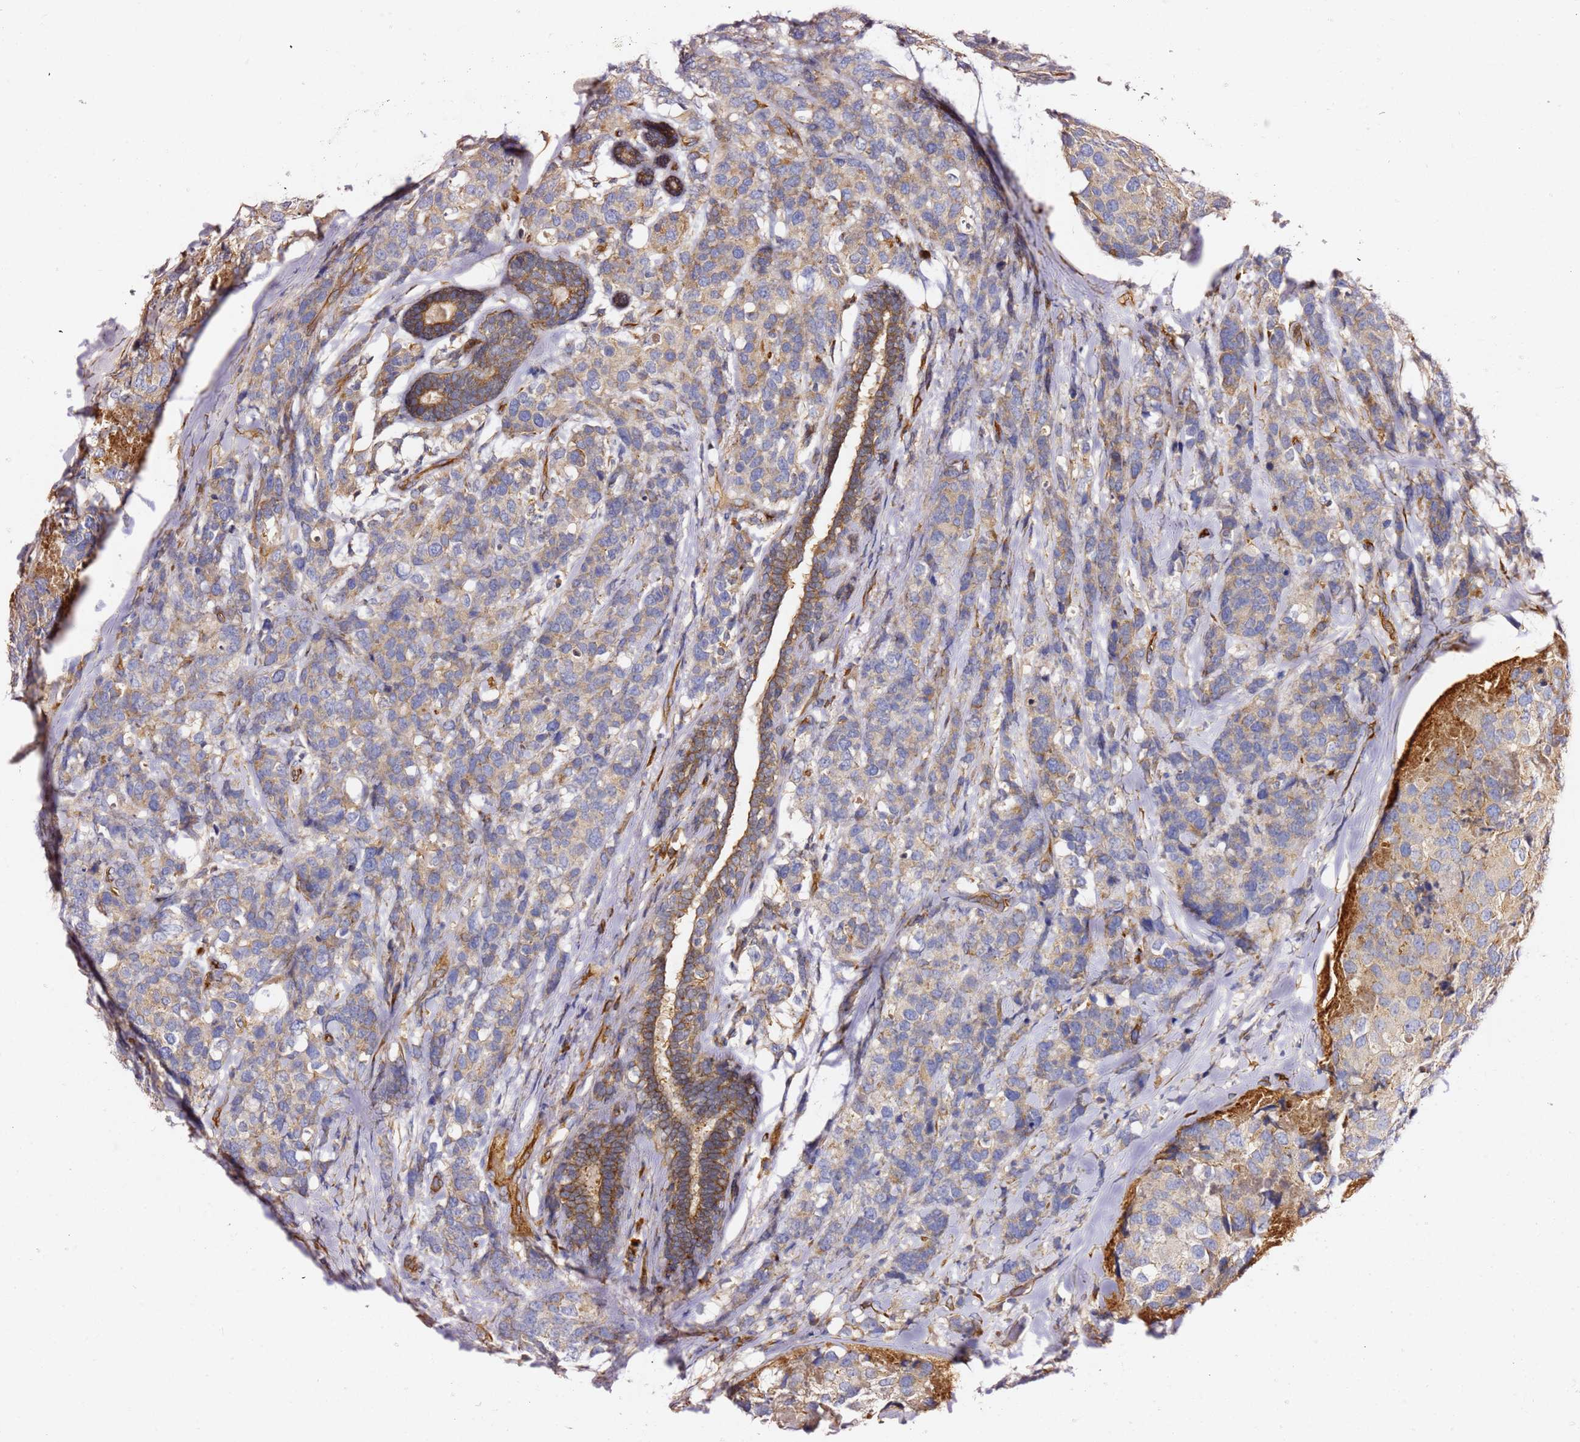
{"staining": {"intensity": "weak", "quantity": ">75%", "location": "cytoplasmic/membranous"}, "tissue": "breast cancer", "cell_type": "Tumor cells", "image_type": "cancer", "snomed": [{"axis": "morphology", "description": "Lobular carcinoma"}, {"axis": "topography", "description": "Breast"}], "caption": "High-magnification brightfield microscopy of breast cancer stained with DAB (3,3'-diaminobenzidine) (brown) and counterstained with hematoxylin (blue). tumor cells exhibit weak cytoplasmic/membranous expression is seen in about>75% of cells. The protein of interest is shown in brown color, while the nuclei are stained blue.", "gene": "KIF7", "patient": {"sex": "female", "age": 59}}